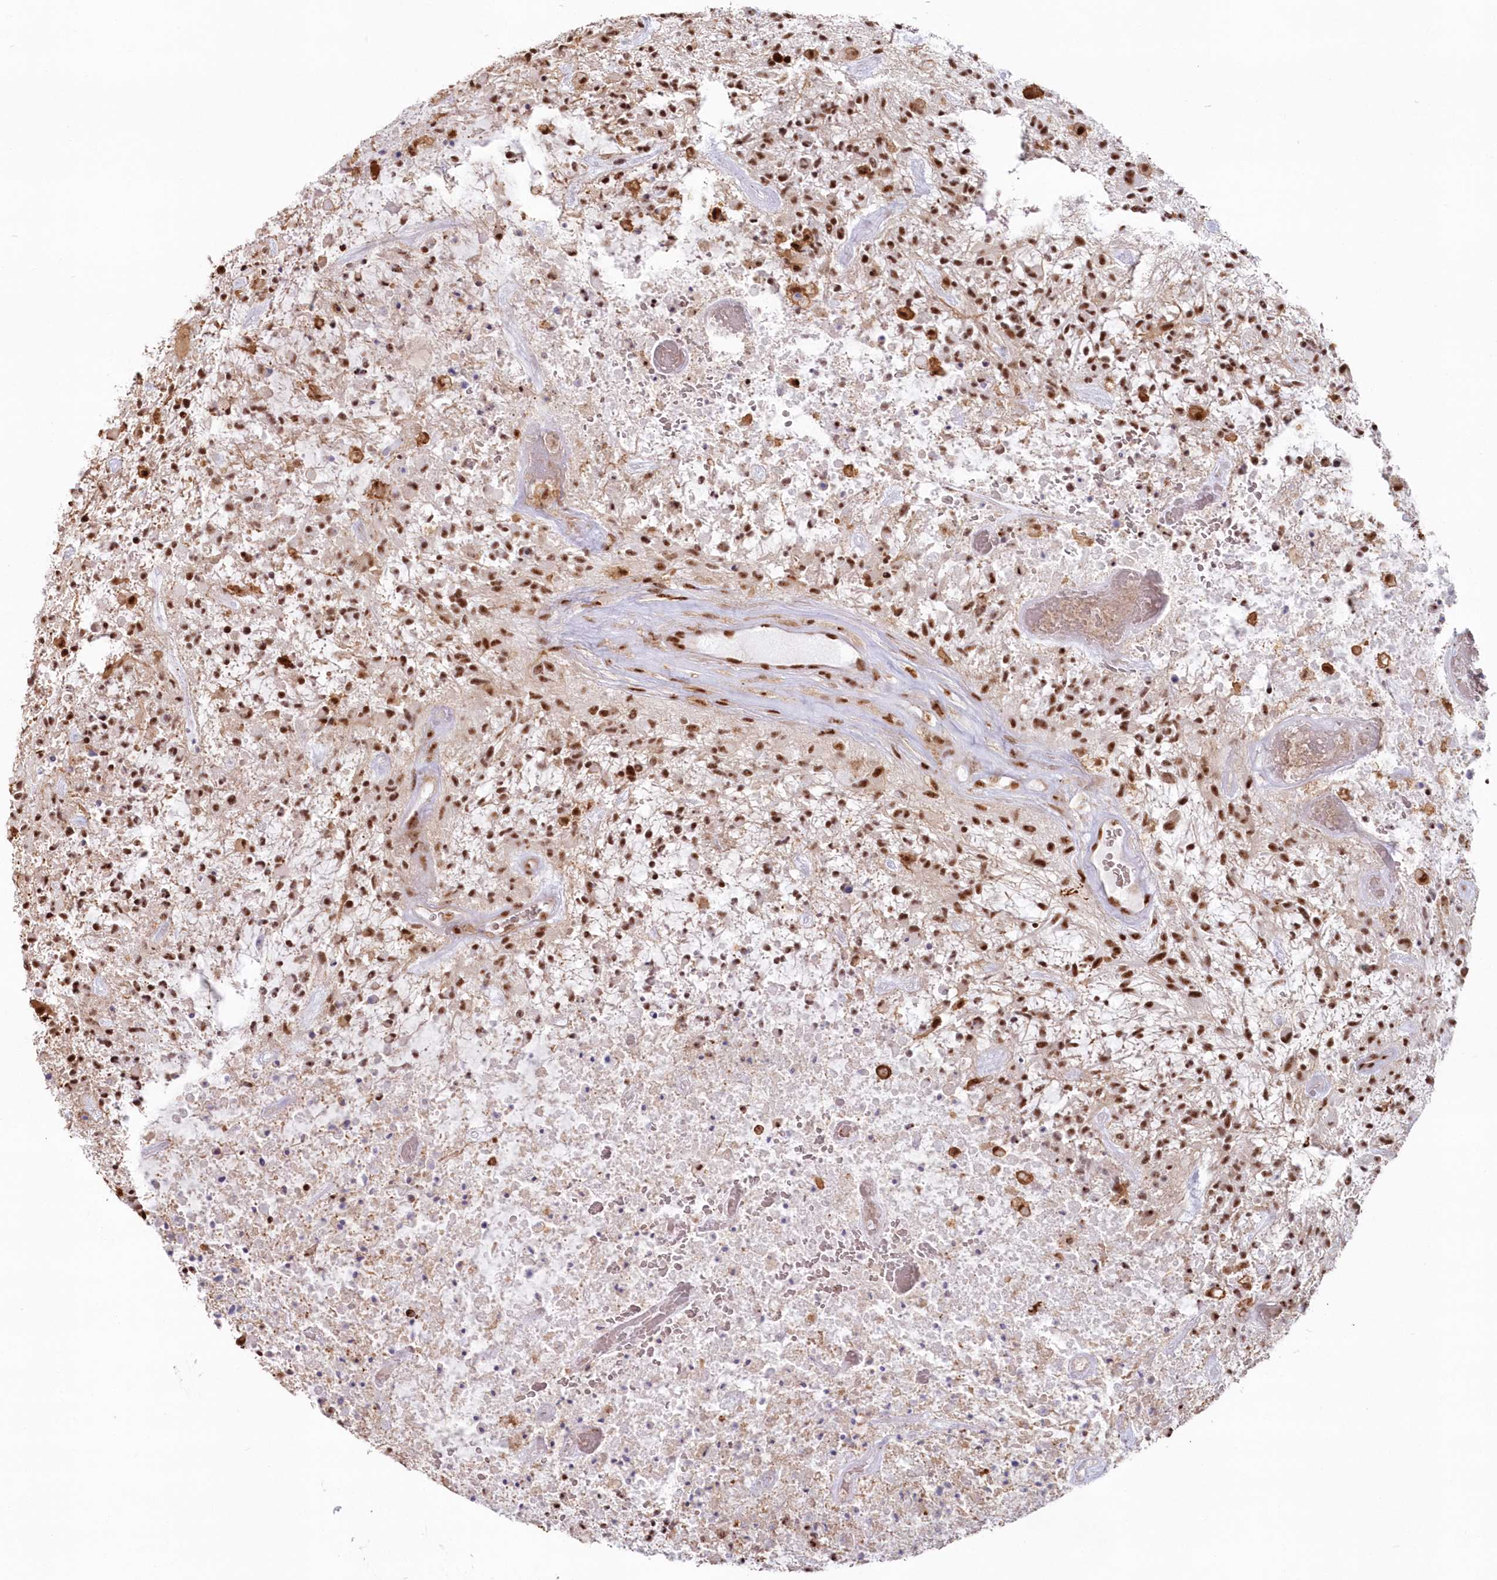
{"staining": {"intensity": "strong", "quantity": ">75%", "location": "nuclear"}, "tissue": "glioma", "cell_type": "Tumor cells", "image_type": "cancer", "snomed": [{"axis": "morphology", "description": "Glioma, malignant, High grade"}, {"axis": "topography", "description": "Brain"}], "caption": "An image showing strong nuclear expression in about >75% of tumor cells in malignant high-grade glioma, as visualized by brown immunohistochemical staining.", "gene": "DDX46", "patient": {"sex": "male", "age": 47}}